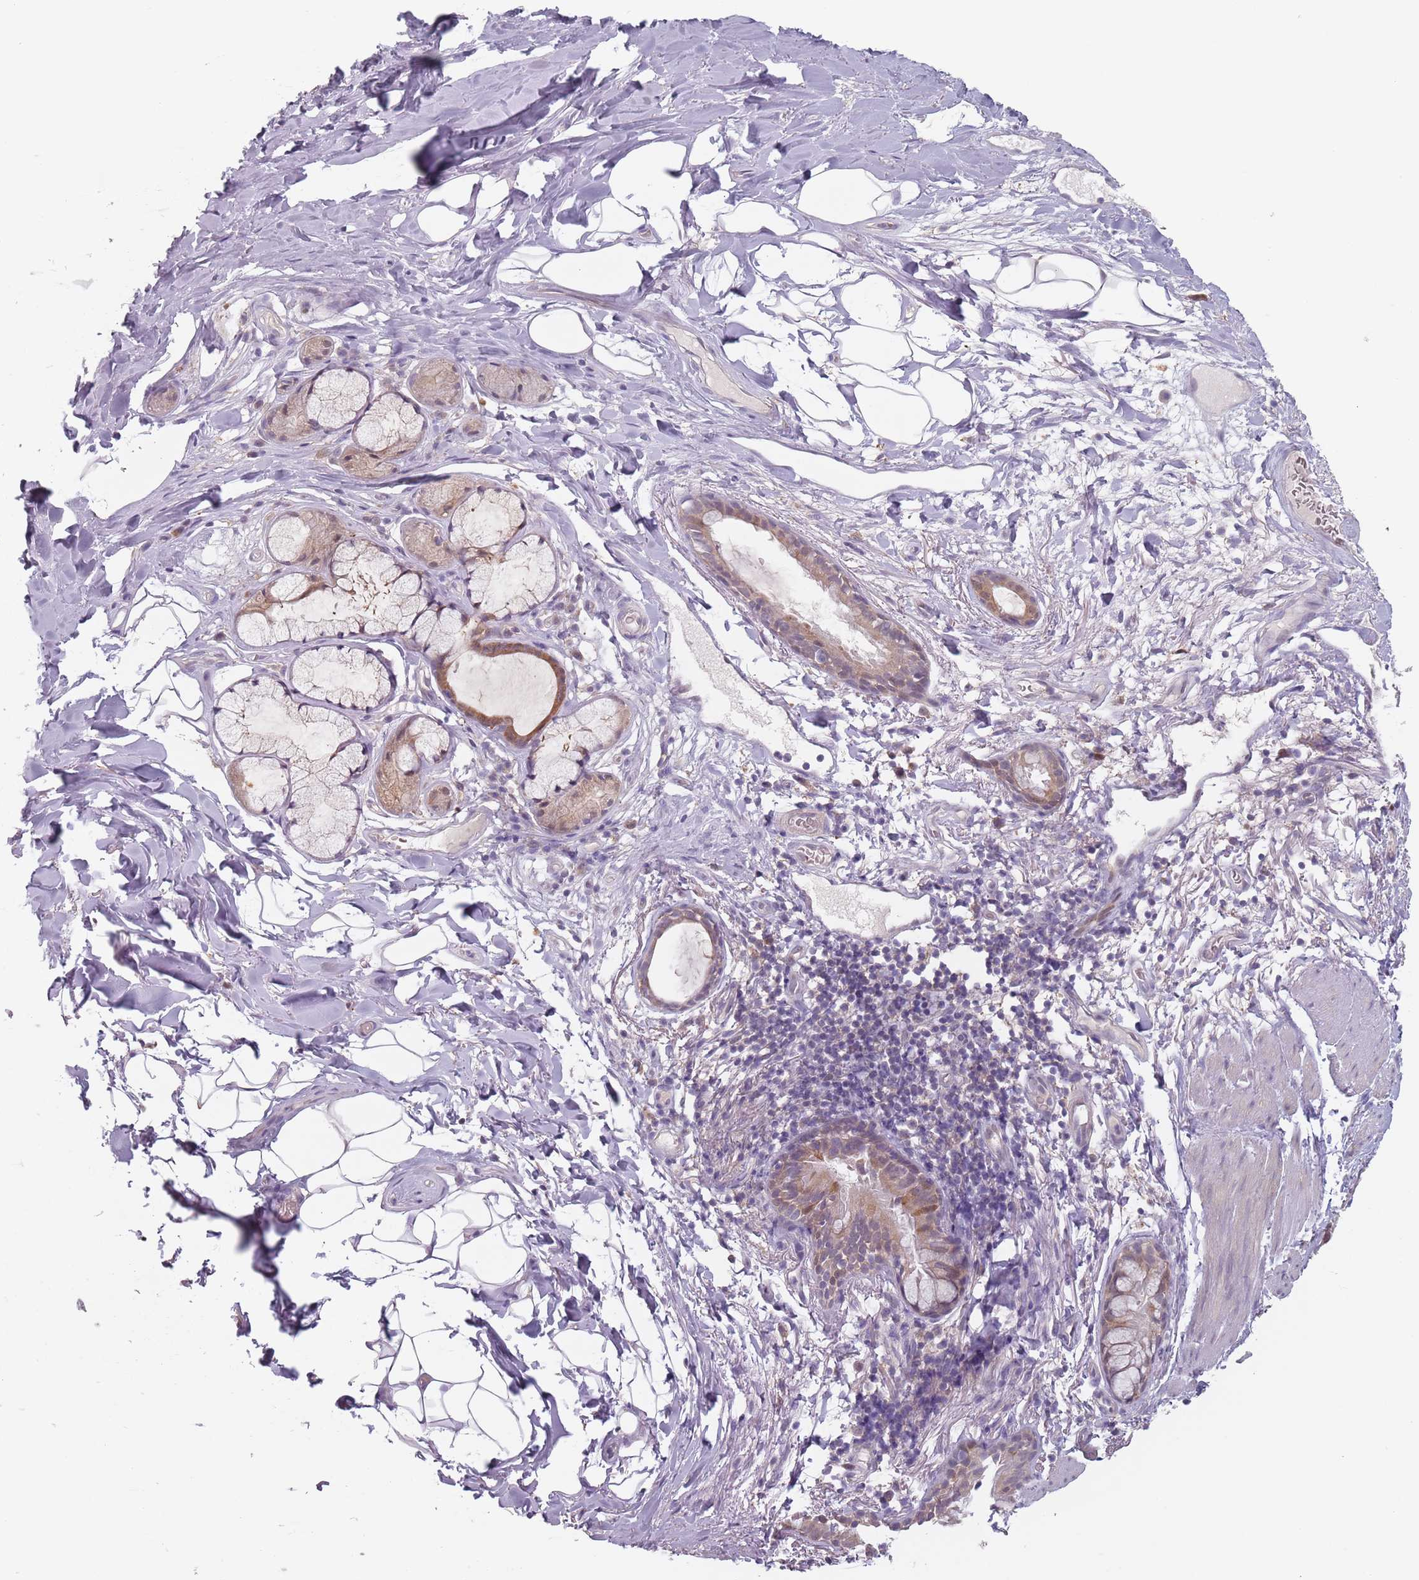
{"staining": {"intensity": "weak", "quantity": "25%-75%", "location": "cytoplasmic/membranous"}, "tissue": "bronchus", "cell_type": "Respiratory epithelial cells", "image_type": "normal", "snomed": [{"axis": "morphology", "description": "Normal tissue, NOS"}, {"axis": "topography", "description": "Cartilage tissue"}], "caption": "Respiratory epithelial cells demonstrate low levels of weak cytoplasmic/membranous expression in about 25%-75% of cells in benign human bronchus.", "gene": "NAXE", "patient": {"sex": "male", "age": 63}}